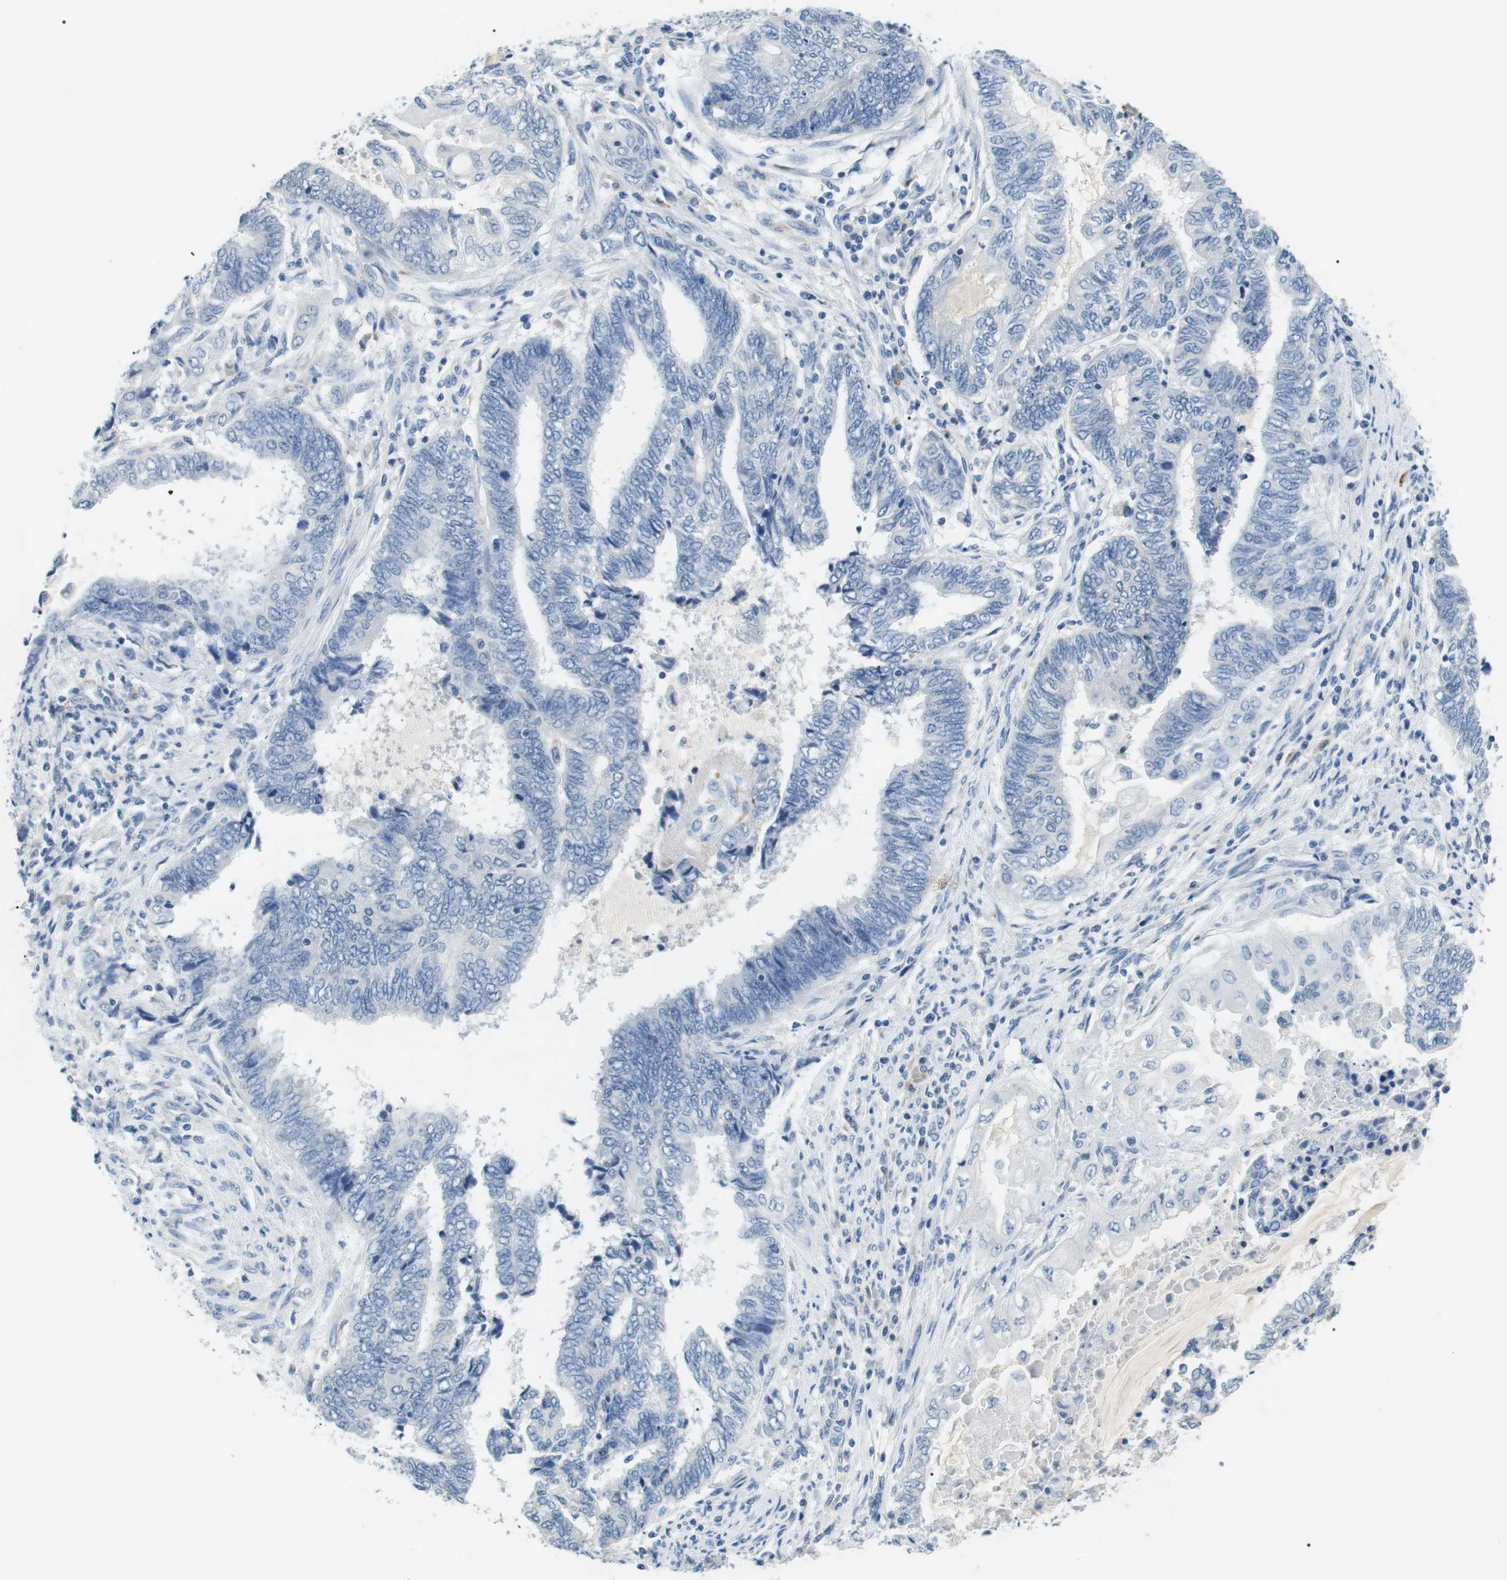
{"staining": {"intensity": "negative", "quantity": "none", "location": "none"}, "tissue": "endometrial cancer", "cell_type": "Tumor cells", "image_type": "cancer", "snomed": [{"axis": "morphology", "description": "Adenocarcinoma, NOS"}, {"axis": "topography", "description": "Uterus"}, {"axis": "topography", "description": "Endometrium"}], "caption": "This is an immunohistochemistry image of human endometrial cancer. There is no positivity in tumor cells.", "gene": "FCGRT", "patient": {"sex": "female", "age": 70}}